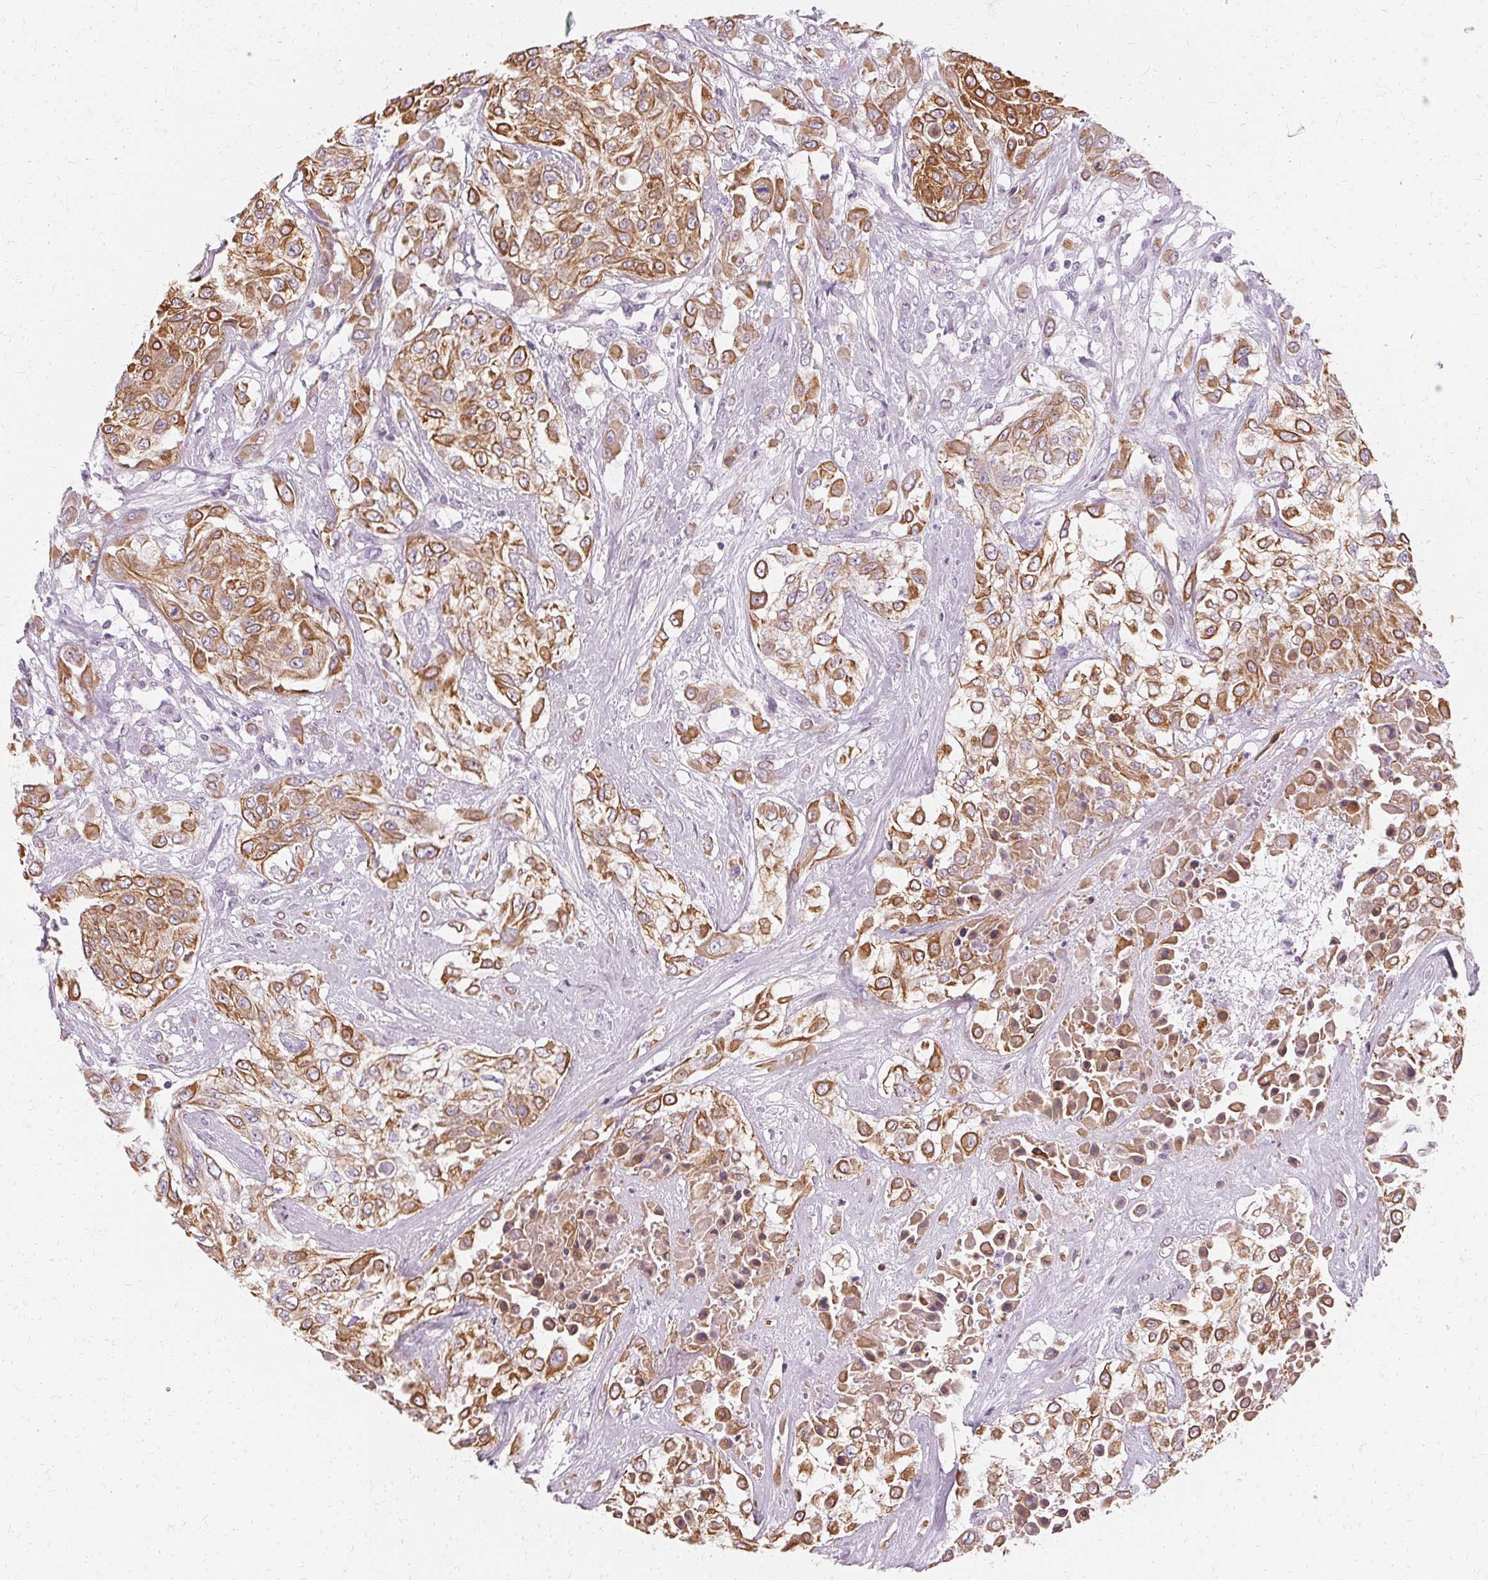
{"staining": {"intensity": "moderate", "quantity": ">75%", "location": "cytoplasmic/membranous"}, "tissue": "urothelial cancer", "cell_type": "Tumor cells", "image_type": "cancer", "snomed": [{"axis": "morphology", "description": "Urothelial carcinoma, High grade"}, {"axis": "topography", "description": "Urinary bladder"}], "caption": "Immunohistochemistry (DAB (3,3'-diaminobenzidine)) staining of urothelial cancer exhibits moderate cytoplasmic/membranous protein positivity in about >75% of tumor cells.", "gene": "KRT6C", "patient": {"sex": "male", "age": 57}}